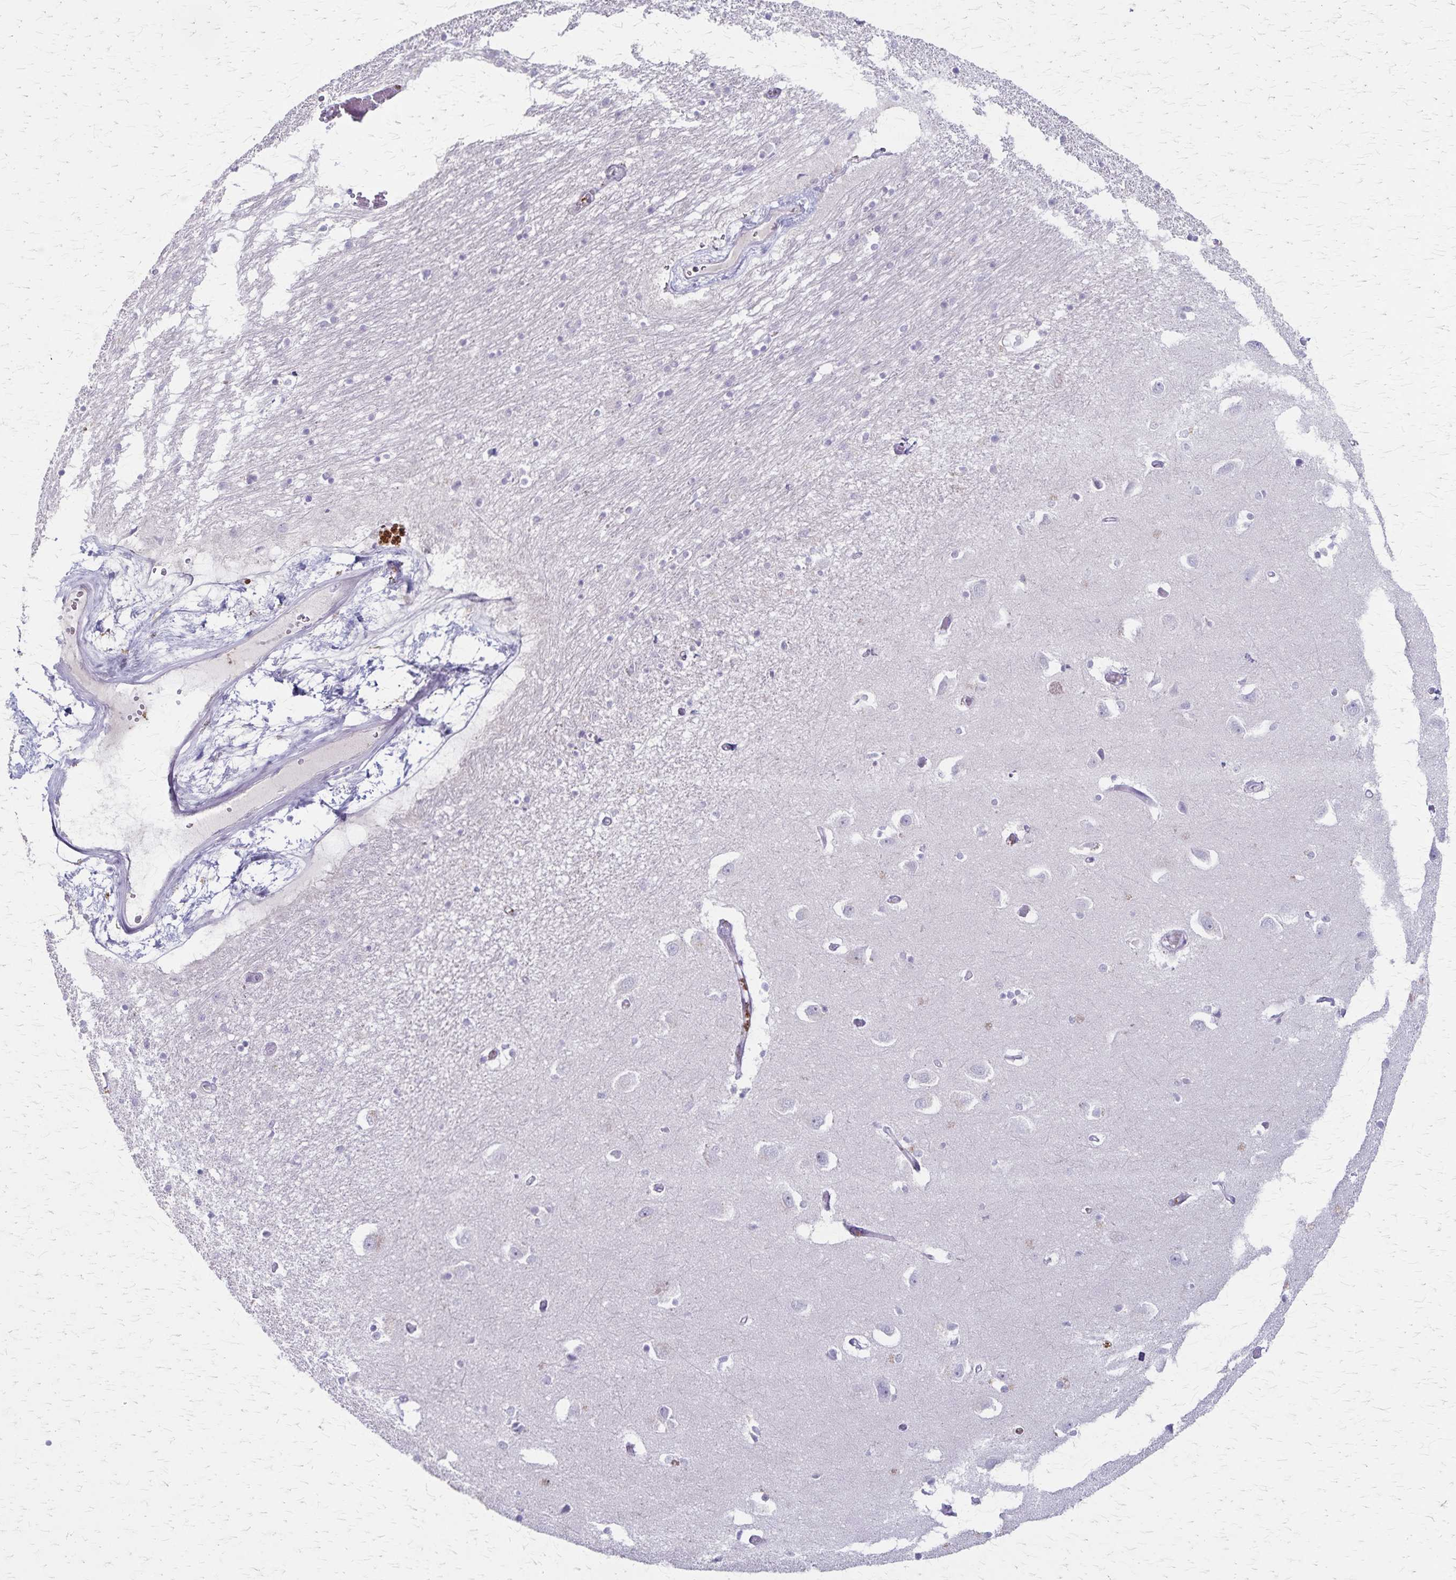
{"staining": {"intensity": "negative", "quantity": "none", "location": "none"}, "tissue": "caudate", "cell_type": "Glial cells", "image_type": "normal", "snomed": [{"axis": "morphology", "description": "Normal tissue, NOS"}, {"axis": "topography", "description": "Lateral ventricle wall"}, {"axis": "topography", "description": "Hippocampus"}], "caption": "Protein analysis of normal caudate reveals no significant expression in glial cells.", "gene": "RASL10B", "patient": {"sex": "female", "age": 63}}